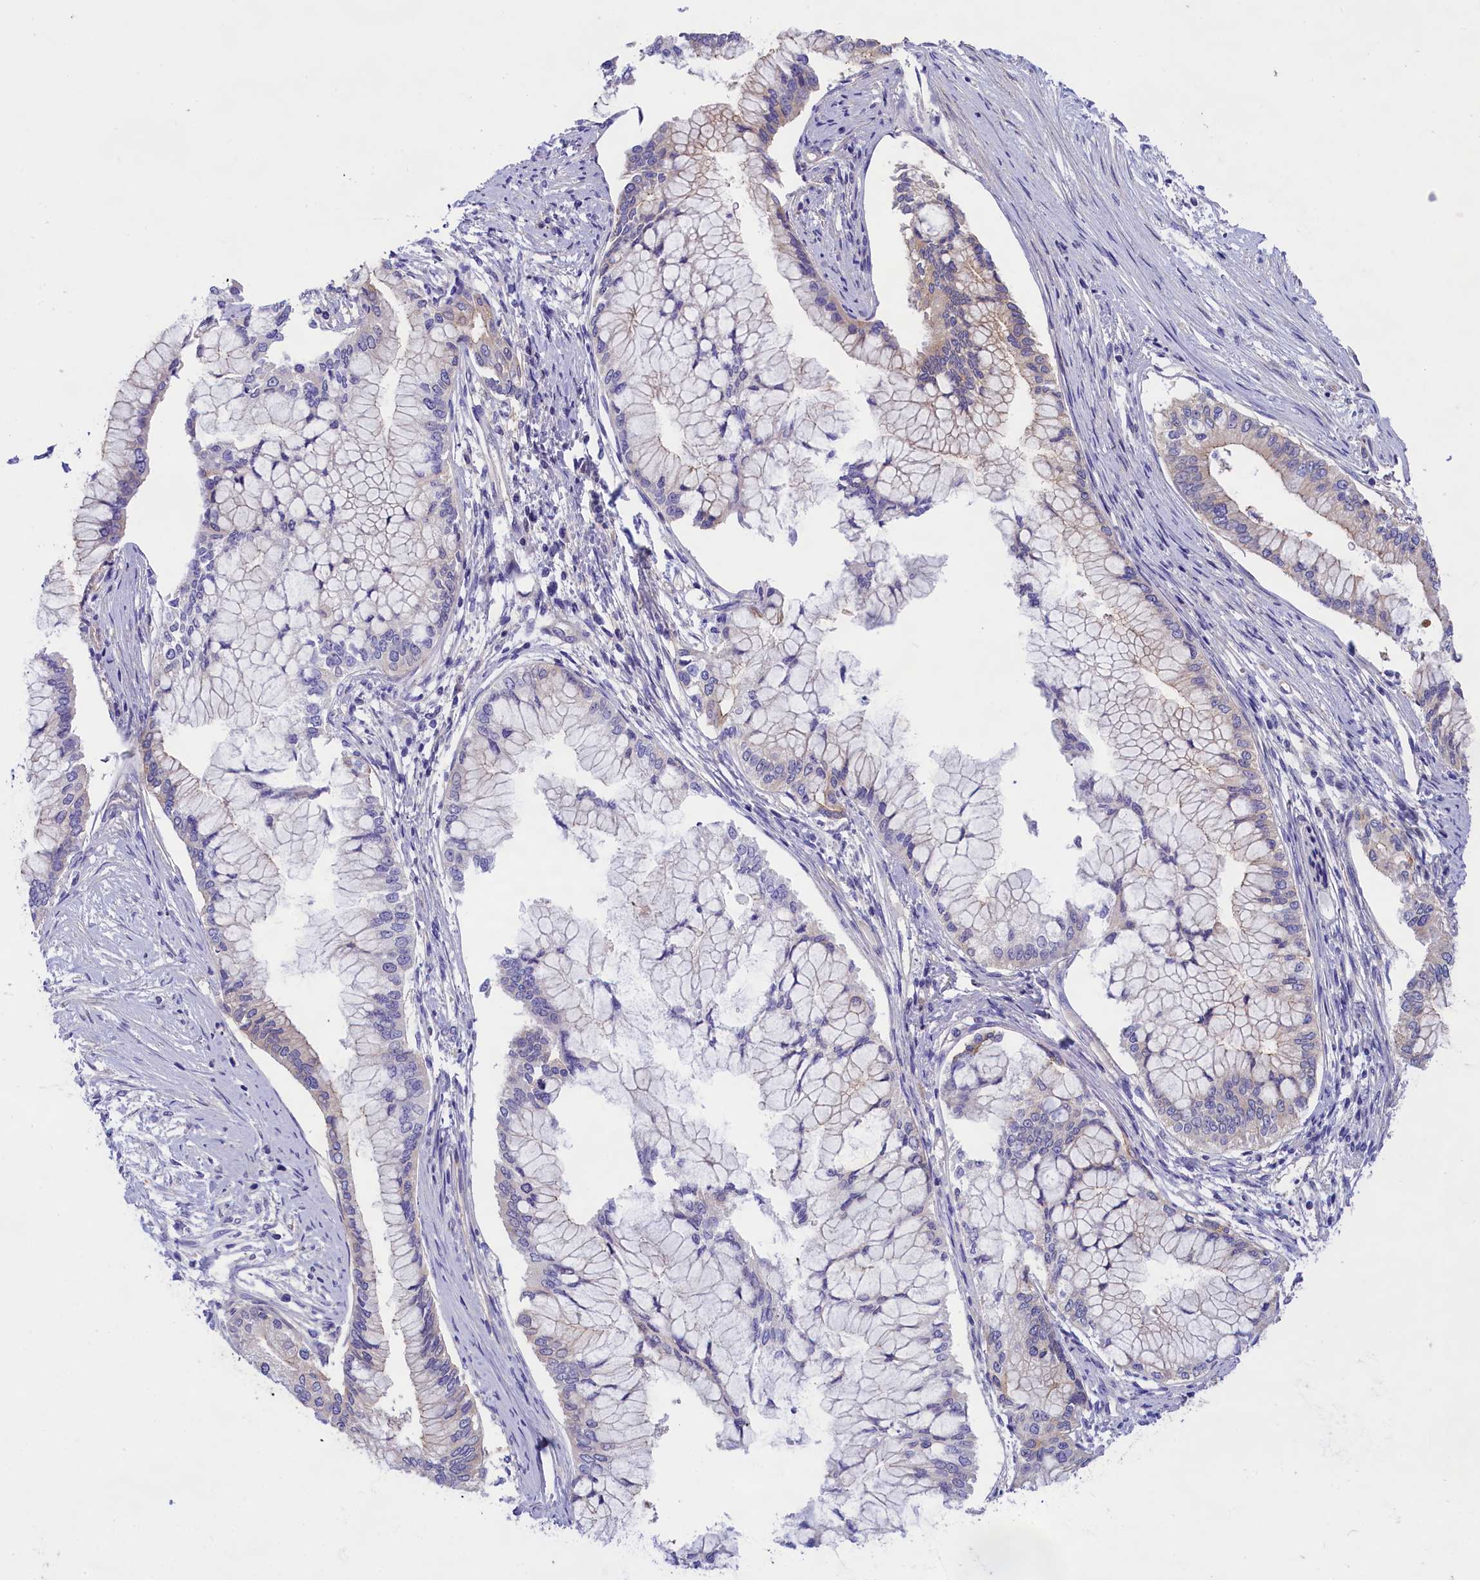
{"staining": {"intensity": "weak", "quantity": "<25%", "location": "cytoplasmic/membranous"}, "tissue": "pancreatic cancer", "cell_type": "Tumor cells", "image_type": "cancer", "snomed": [{"axis": "morphology", "description": "Adenocarcinoma, NOS"}, {"axis": "topography", "description": "Pancreas"}], "caption": "Immunohistochemical staining of human pancreatic cancer demonstrates no significant positivity in tumor cells. (DAB immunohistochemistry (IHC), high magnification).", "gene": "PPP1R13L", "patient": {"sex": "male", "age": 46}}